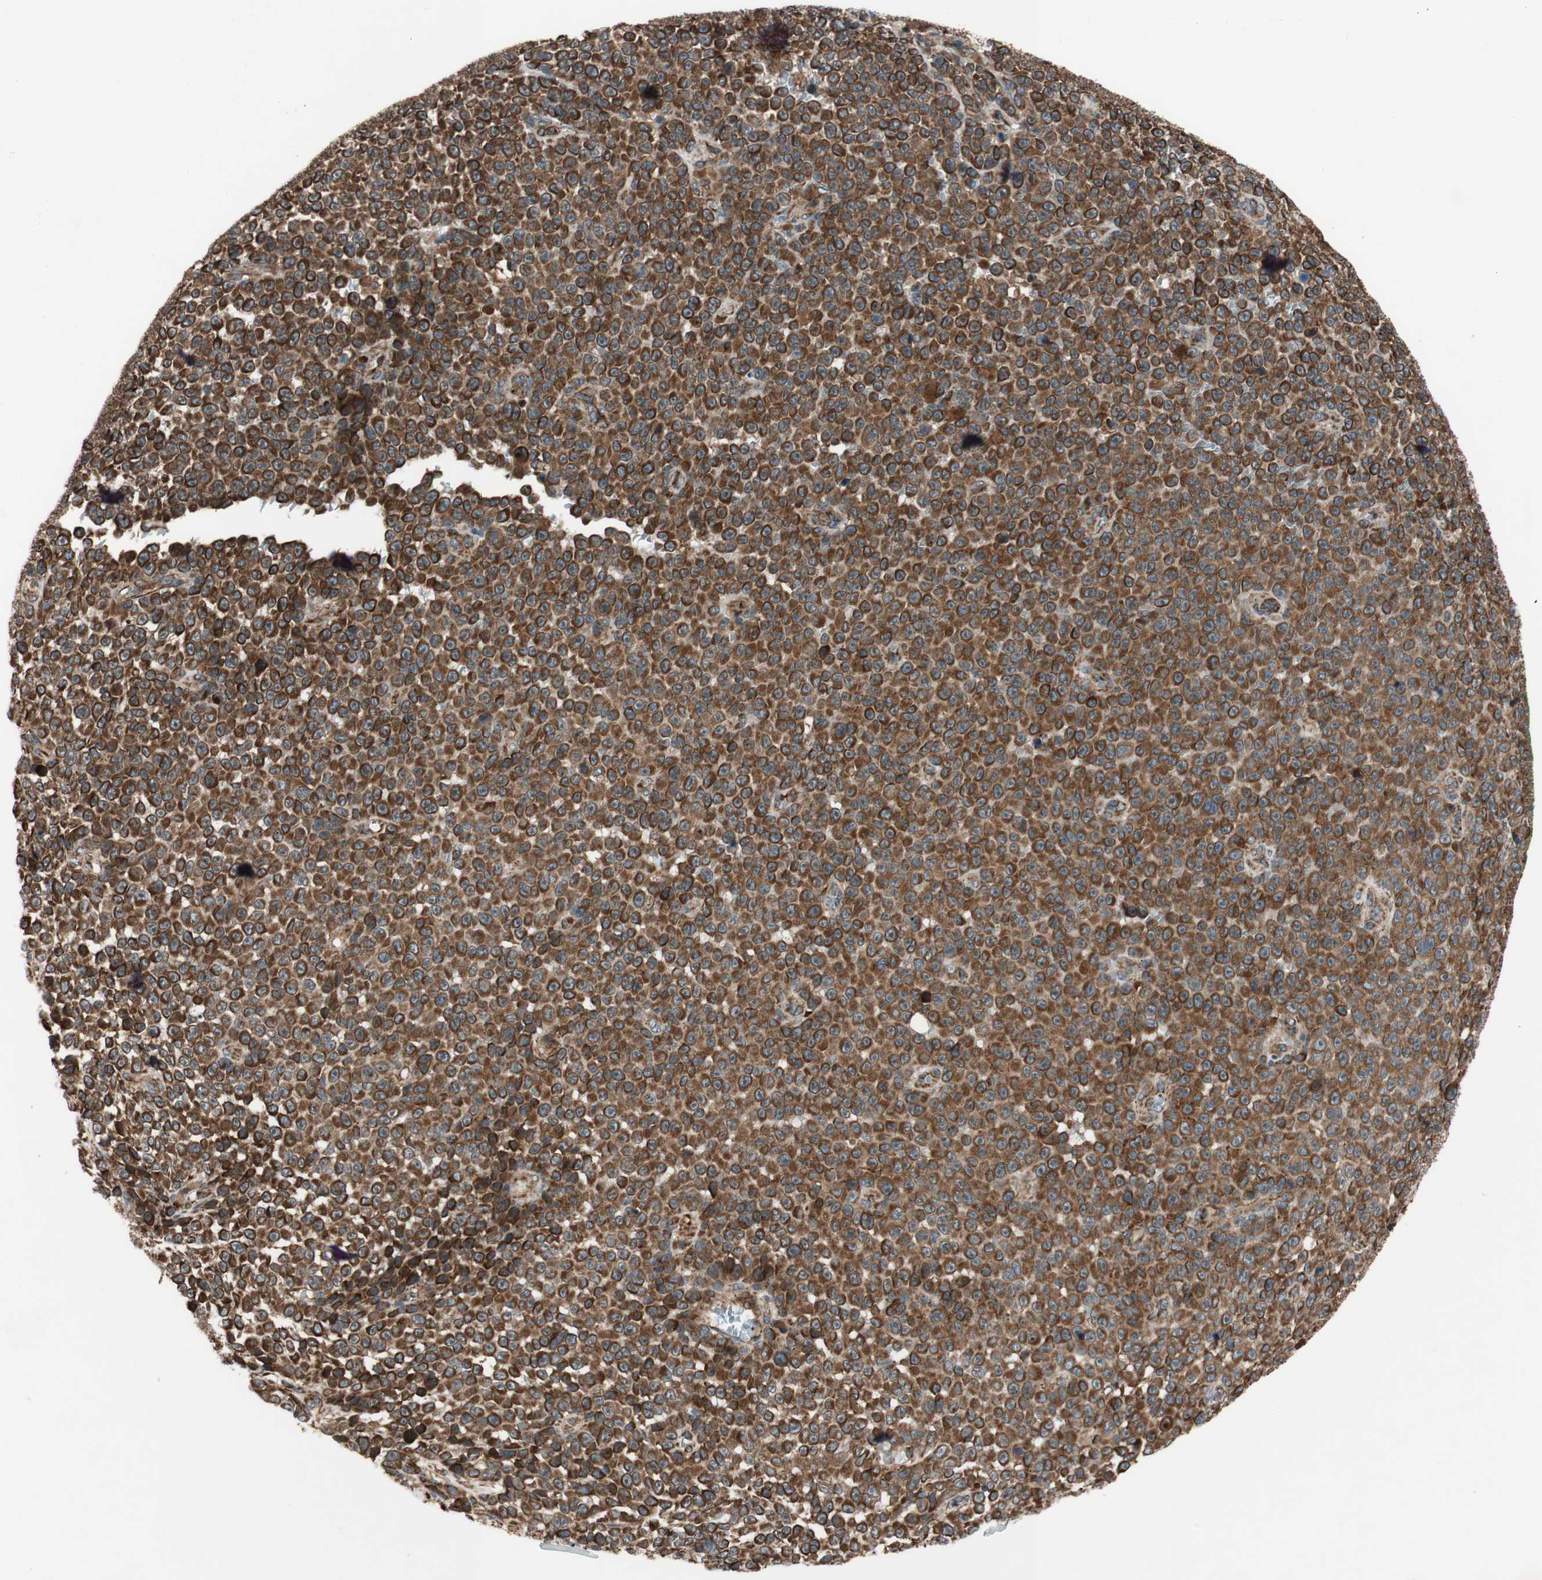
{"staining": {"intensity": "strong", "quantity": ">75%", "location": "cytoplasmic/membranous"}, "tissue": "melanoma", "cell_type": "Tumor cells", "image_type": "cancer", "snomed": [{"axis": "morphology", "description": "Malignant melanoma, NOS"}, {"axis": "topography", "description": "Skin"}], "caption": "Human malignant melanoma stained with a brown dye exhibits strong cytoplasmic/membranous positive positivity in approximately >75% of tumor cells.", "gene": "AKAP1", "patient": {"sex": "female", "age": 82}}